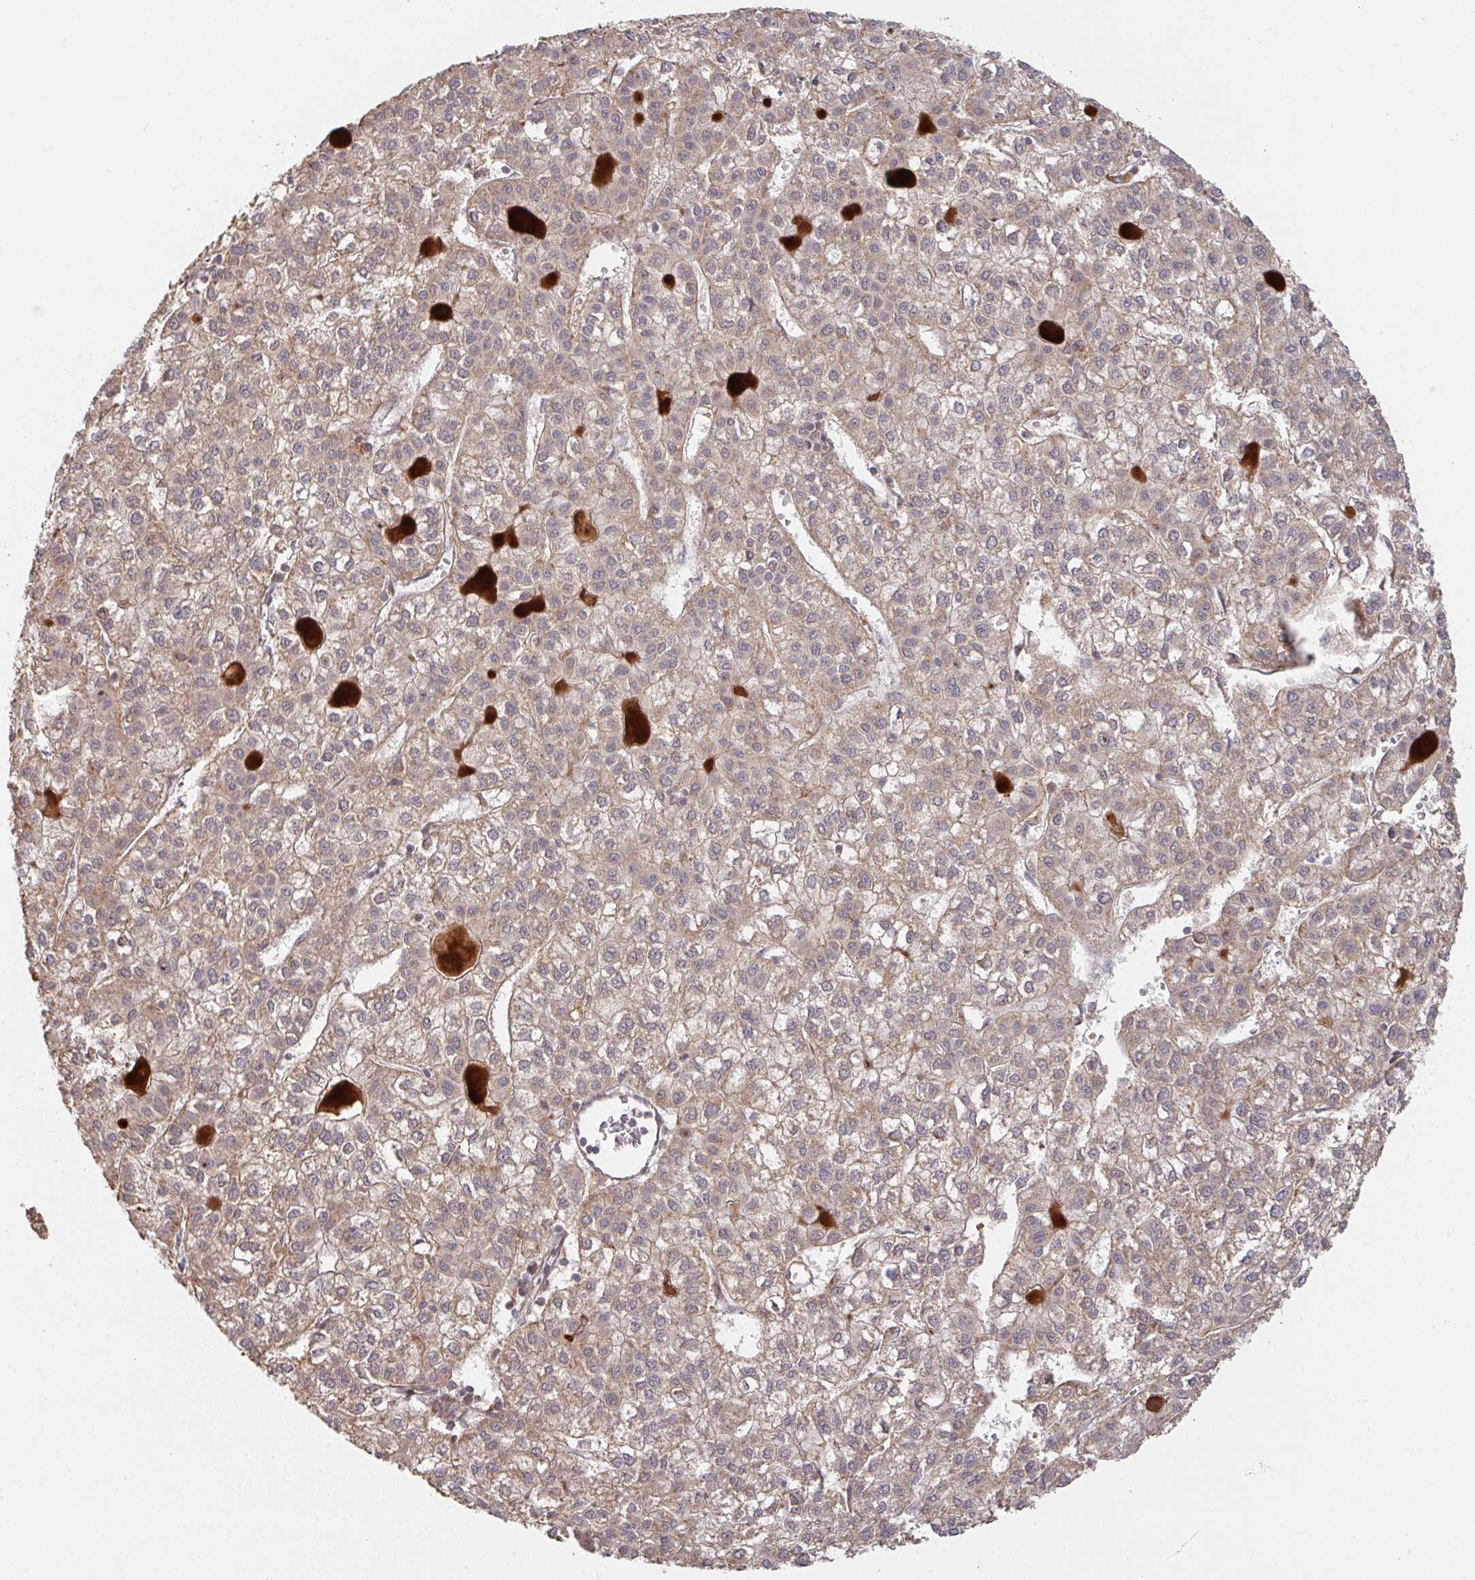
{"staining": {"intensity": "weak", "quantity": ">75%", "location": "cytoplasmic/membranous"}, "tissue": "liver cancer", "cell_type": "Tumor cells", "image_type": "cancer", "snomed": [{"axis": "morphology", "description": "Carcinoma, Hepatocellular, NOS"}, {"axis": "topography", "description": "Liver"}], "caption": "Immunohistochemistry (IHC) image of neoplastic tissue: hepatocellular carcinoma (liver) stained using immunohistochemistry (IHC) reveals low levels of weak protein expression localized specifically in the cytoplasmic/membranous of tumor cells, appearing as a cytoplasmic/membranous brown color.", "gene": "DCST1", "patient": {"sex": "female", "age": 43}}